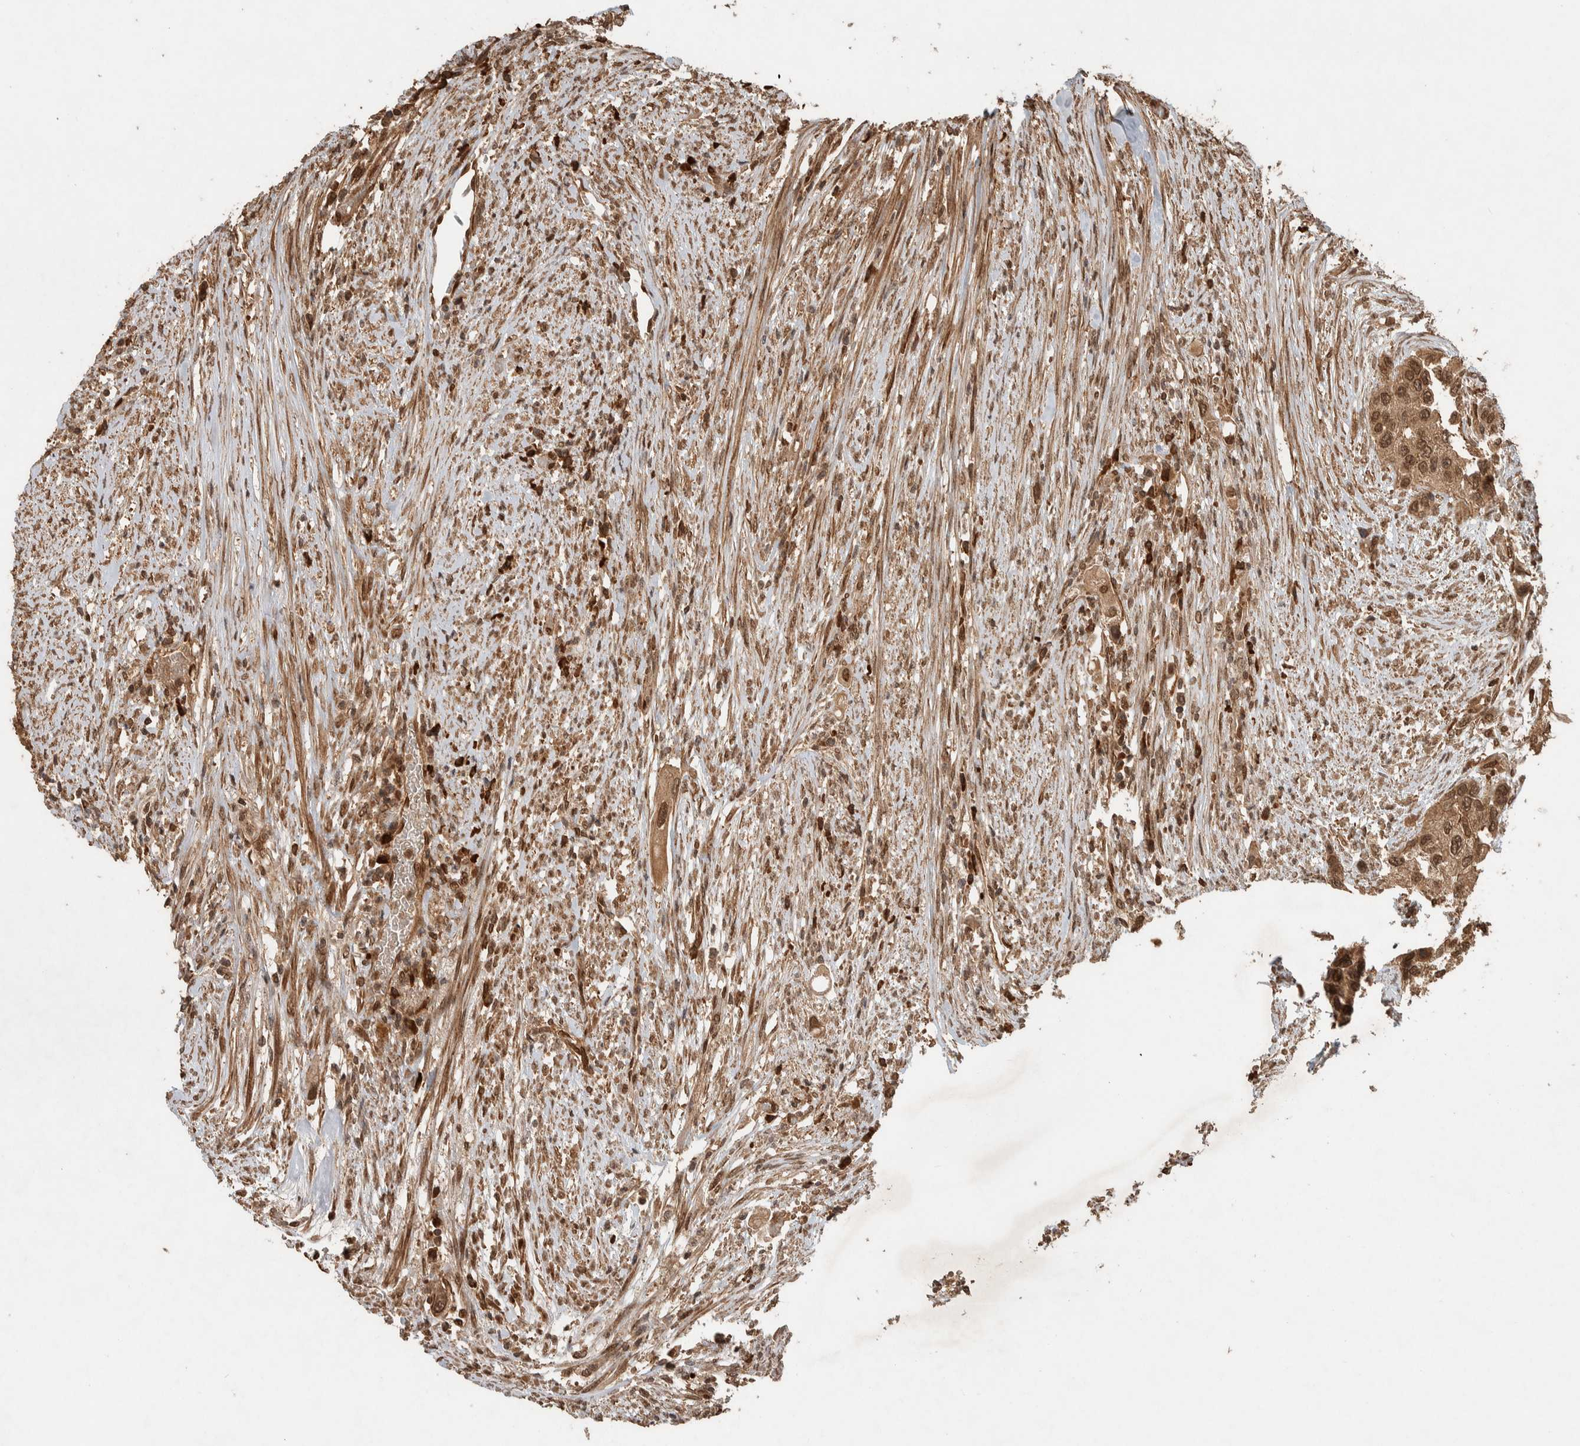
{"staining": {"intensity": "strong", "quantity": ">75%", "location": "nuclear"}, "tissue": "urothelial cancer", "cell_type": "Tumor cells", "image_type": "cancer", "snomed": [{"axis": "morphology", "description": "Urothelial carcinoma, High grade"}, {"axis": "topography", "description": "Urinary bladder"}], "caption": "High-grade urothelial carcinoma was stained to show a protein in brown. There is high levels of strong nuclear positivity in about >75% of tumor cells.", "gene": "CNTROB", "patient": {"sex": "female", "age": 56}}